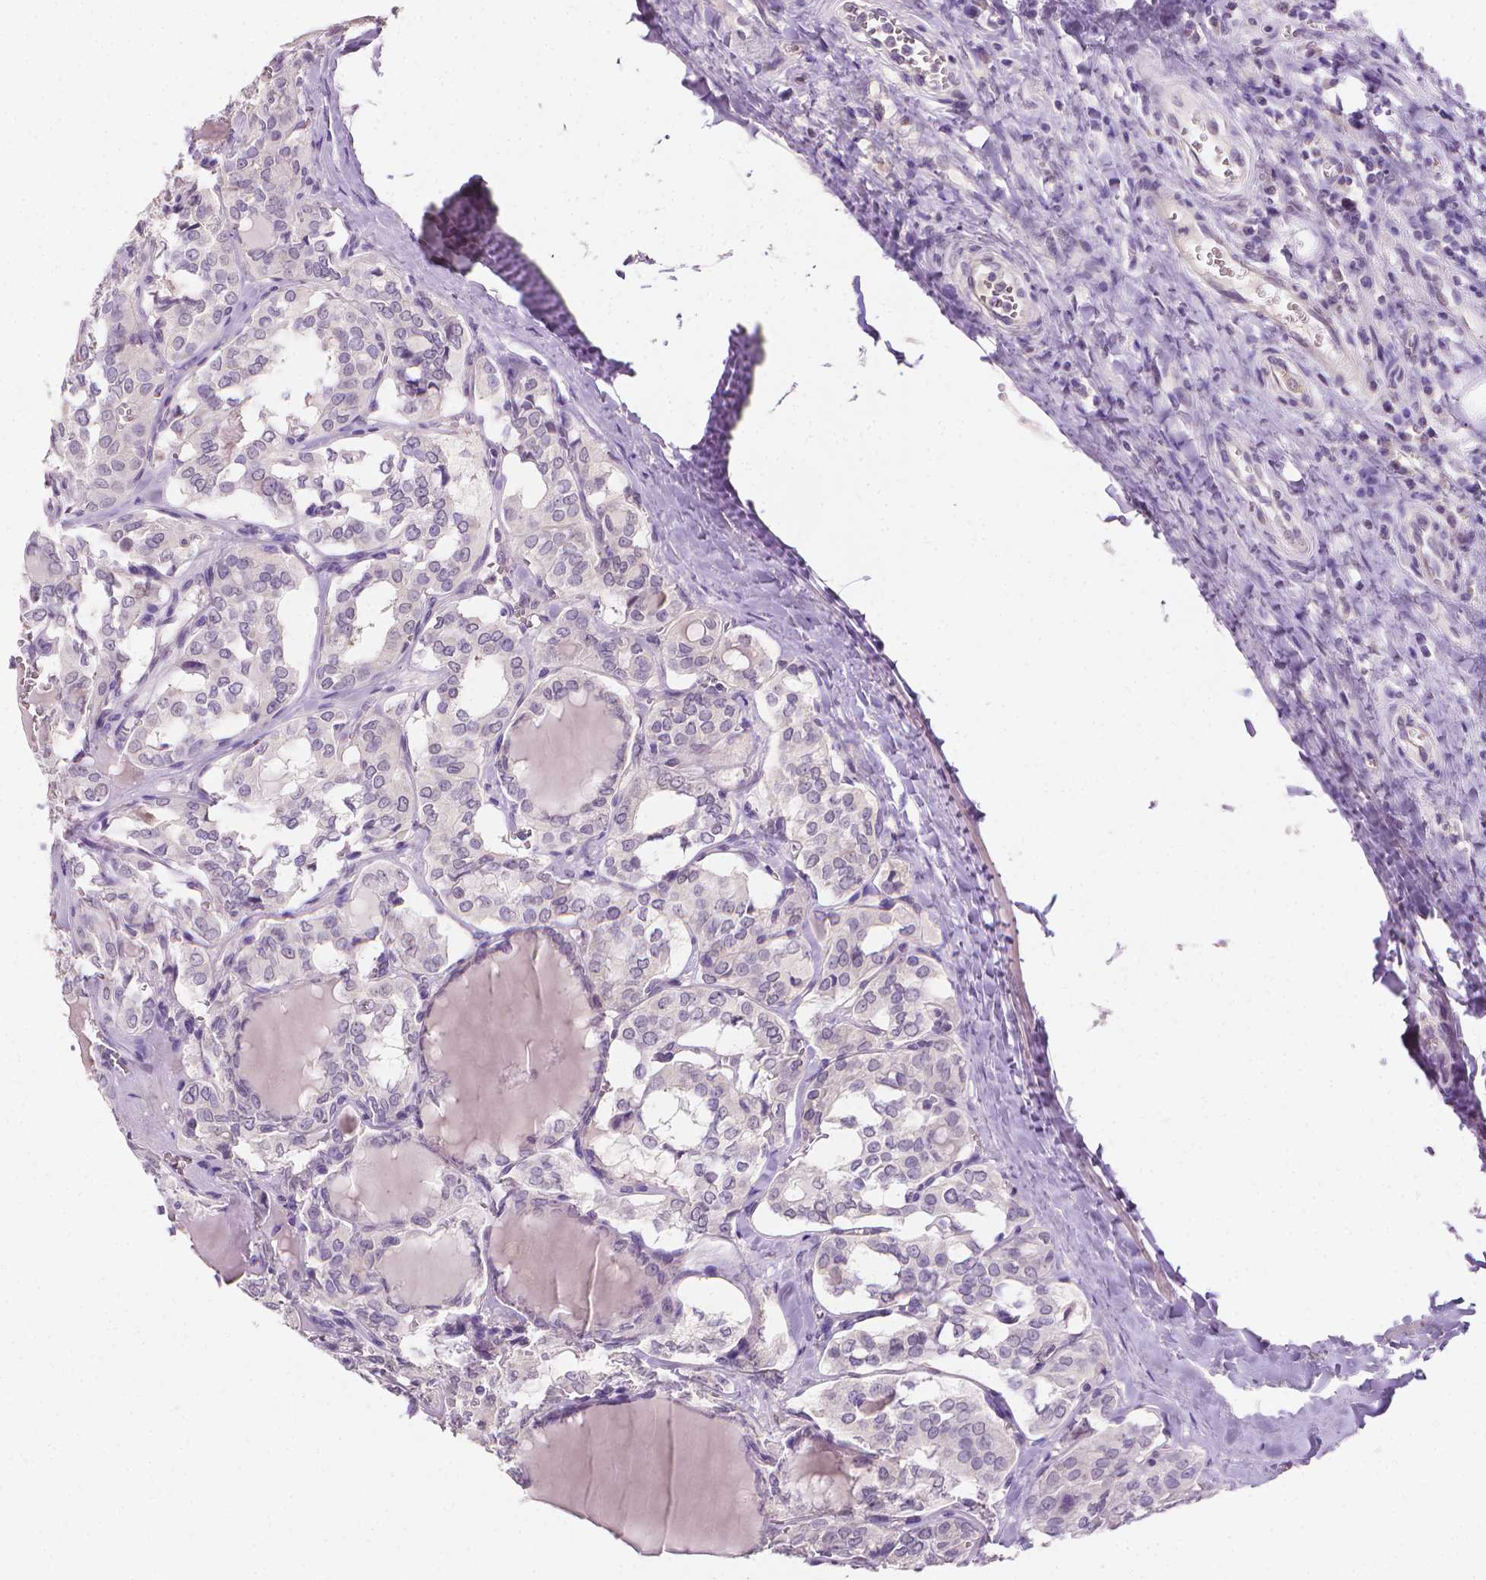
{"staining": {"intensity": "negative", "quantity": "none", "location": "none"}, "tissue": "thyroid cancer", "cell_type": "Tumor cells", "image_type": "cancer", "snomed": [{"axis": "morphology", "description": "Papillary adenocarcinoma, NOS"}, {"axis": "topography", "description": "Thyroid gland"}], "caption": "The micrograph displays no significant staining in tumor cells of thyroid cancer.", "gene": "FASN", "patient": {"sex": "female", "age": 41}}